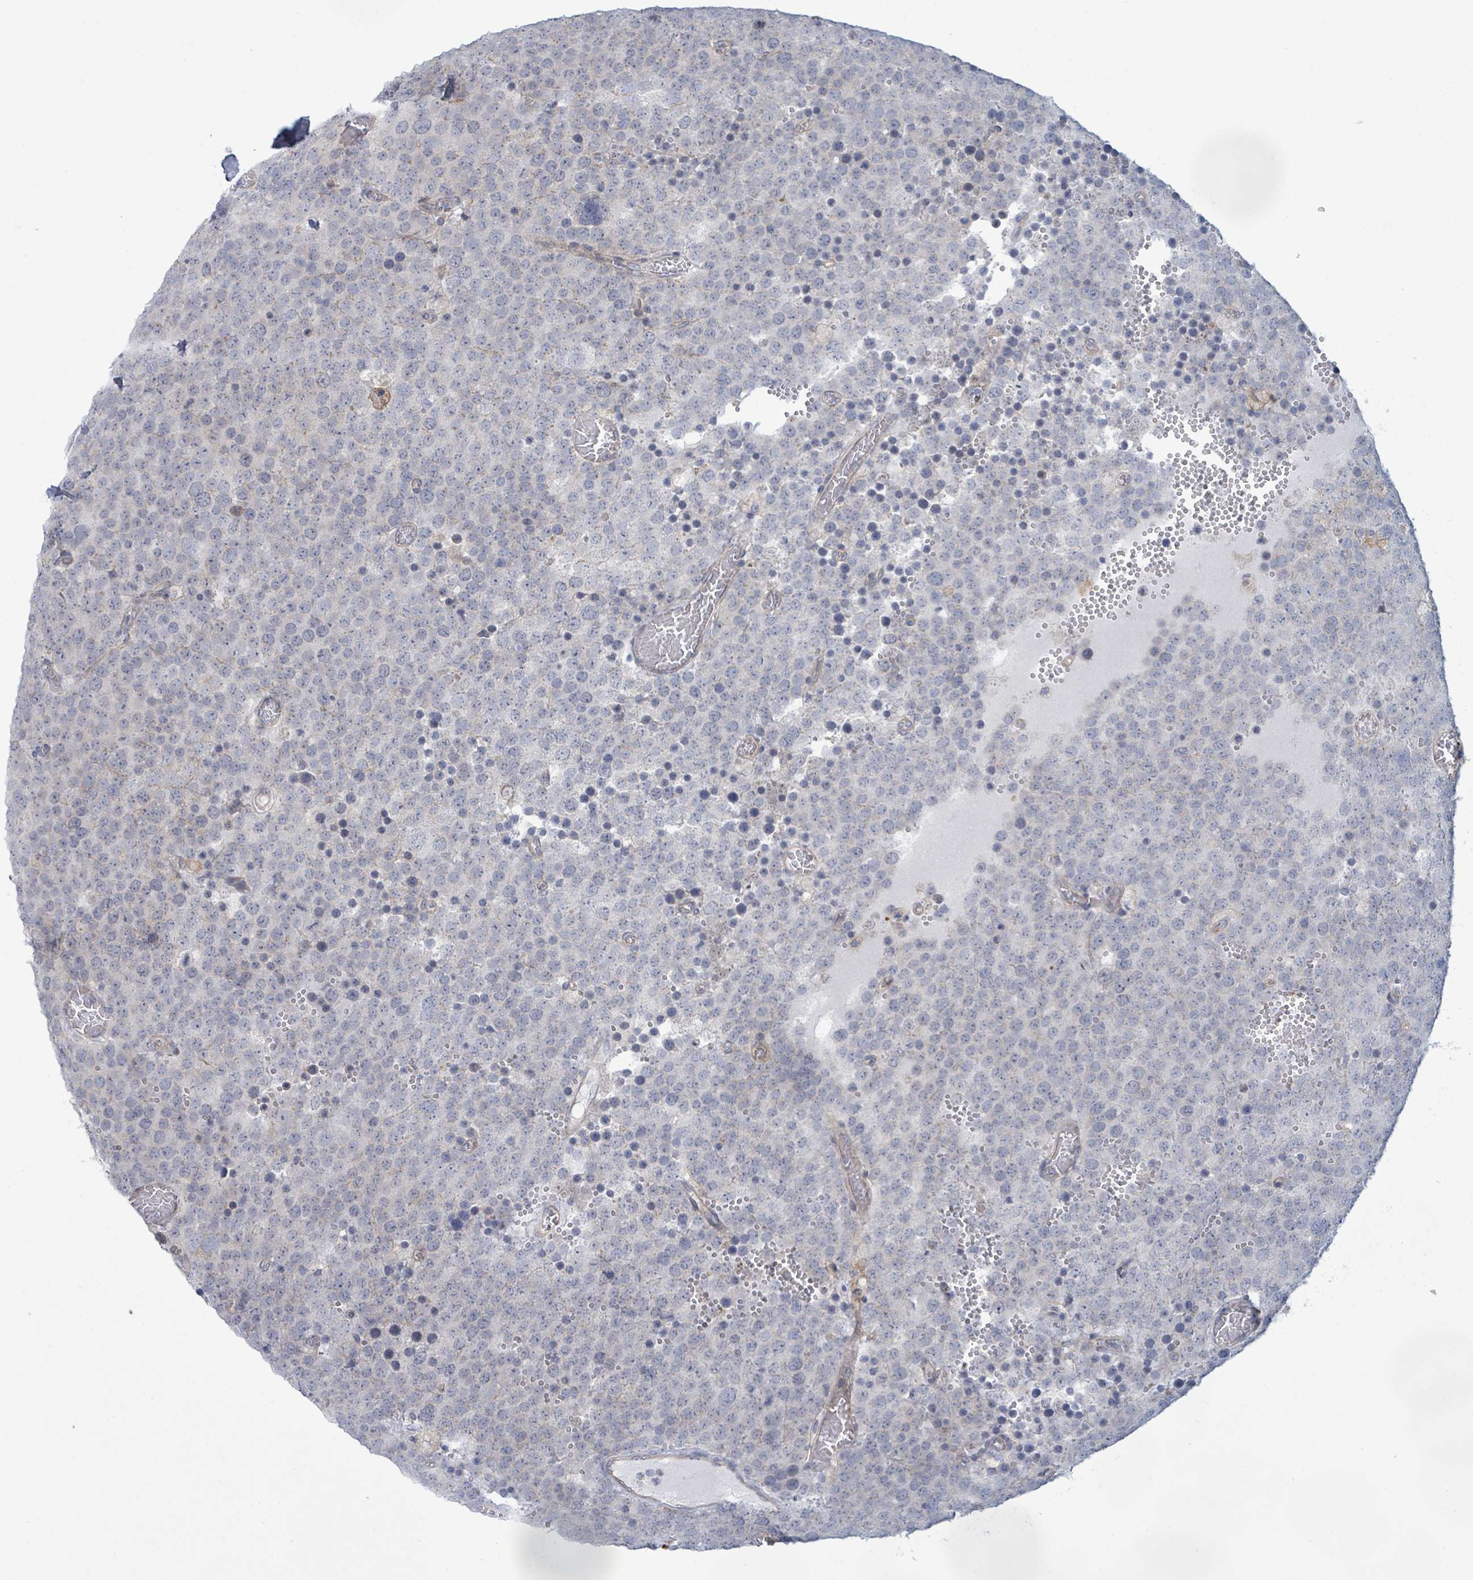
{"staining": {"intensity": "negative", "quantity": "none", "location": "none"}, "tissue": "testis cancer", "cell_type": "Tumor cells", "image_type": "cancer", "snomed": [{"axis": "morphology", "description": "Normal tissue, NOS"}, {"axis": "morphology", "description": "Seminoma, NOS"}, {"axis": "topography", "description": "Testis"}], "caption": "Tumor cells show no significant protein staining in testis seminoma. Brightfield microscopy of immunohistochemistry (IHC) stained with DAB (brown) and hematoxylin (blue), captured at high magnification.", "gene": "COL13A1", "patient": {"sex": "male", "age": 71}}